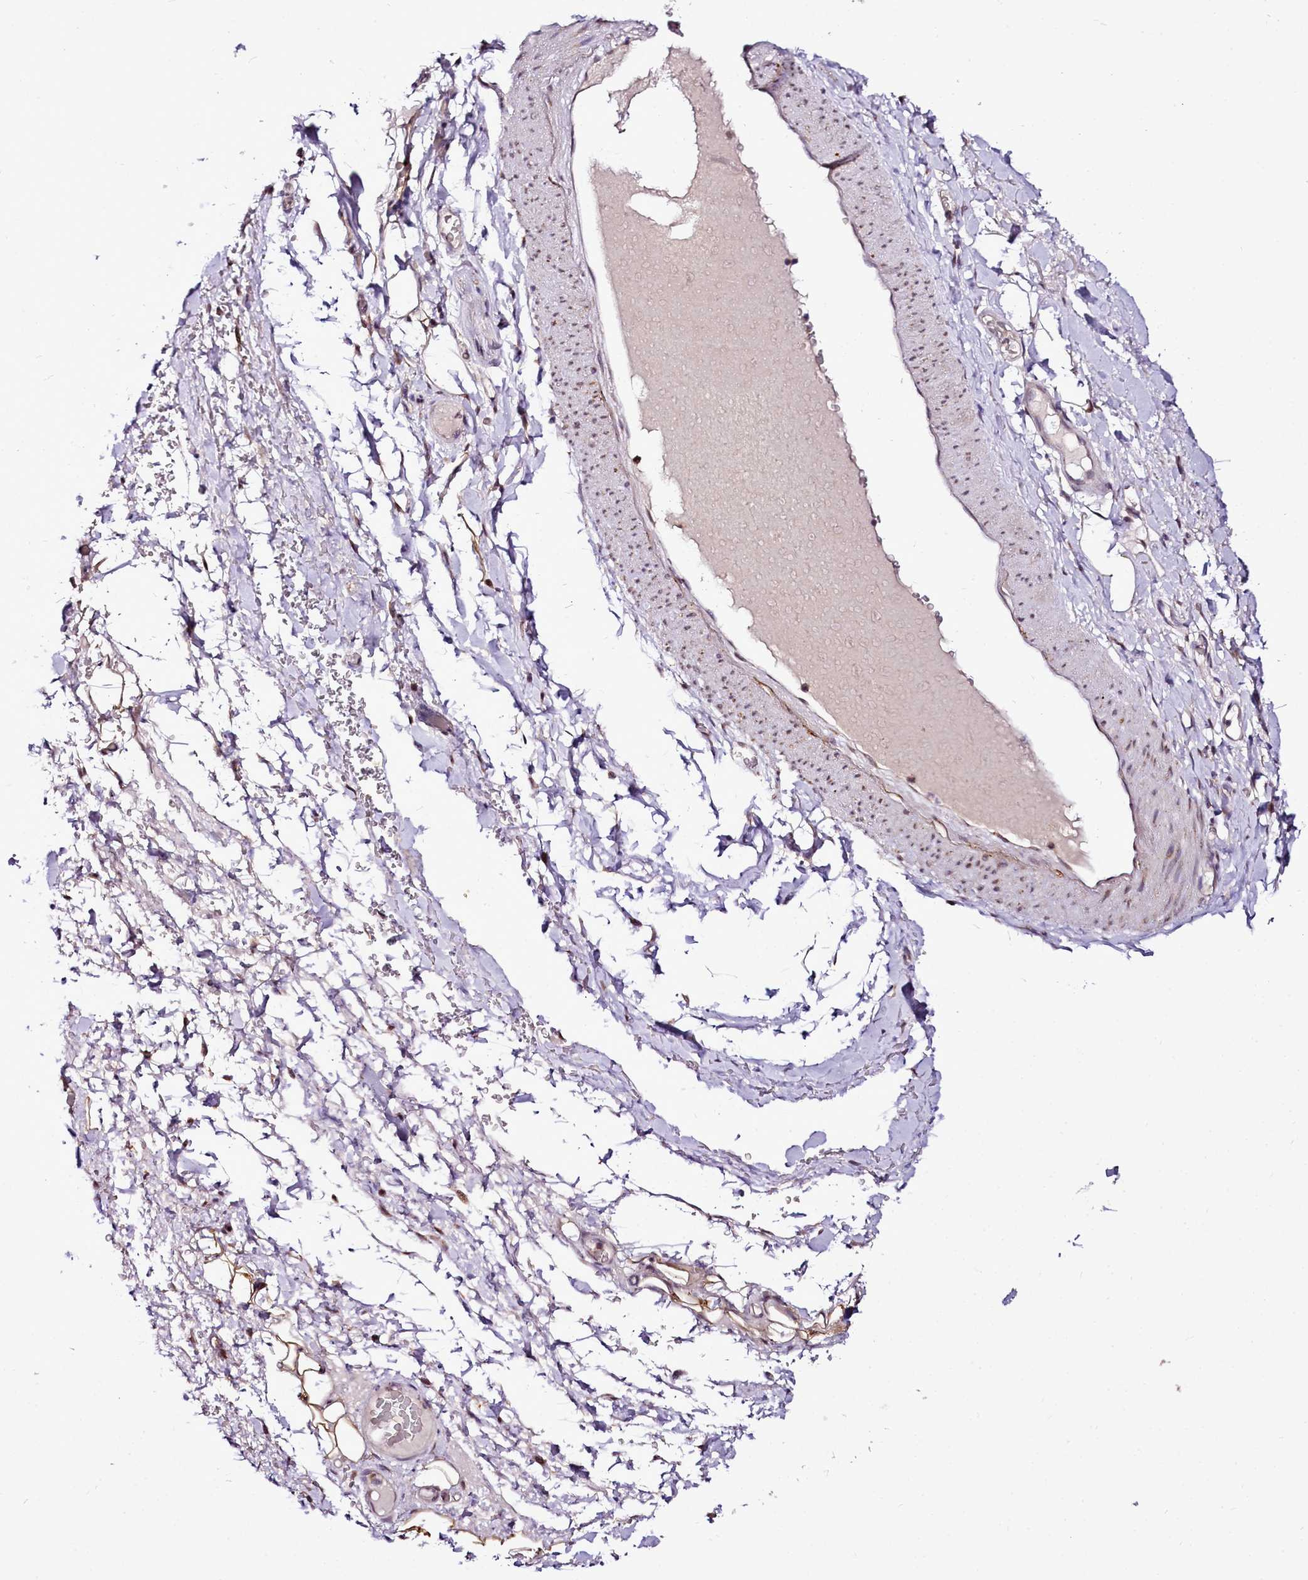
{"staining": {"intensity": "moderate", "quantity": "25%-75%", "location": "cytoplasmic/membranous"}, "tissue": "adipose tissue", "cell_type": "Adipocytes", "image_type": "normal", "snomed": [{"axis": "morphology", "description": "Normal tissue, NOS"}, {"axis": "morphology", "description": "Adenocarcinoma, NOS"}, {"axis": "topography", "description": "Stomach, upper"}, {"axis": "topography", "description": "Peripheral nerve tissue"}], "caption": "Adipose tissue stained with DAB IHC exhibits medium levels of moderate cytoplasmic/membranous staining in approximately 25%-75% of adipocytes. Using DAB (brown) and hematoxylin (blue) stains, captured at high magnification using brightfield microscopy.", "gene": "EDIL3", "patient": {"sex": "male", "age": 62}}